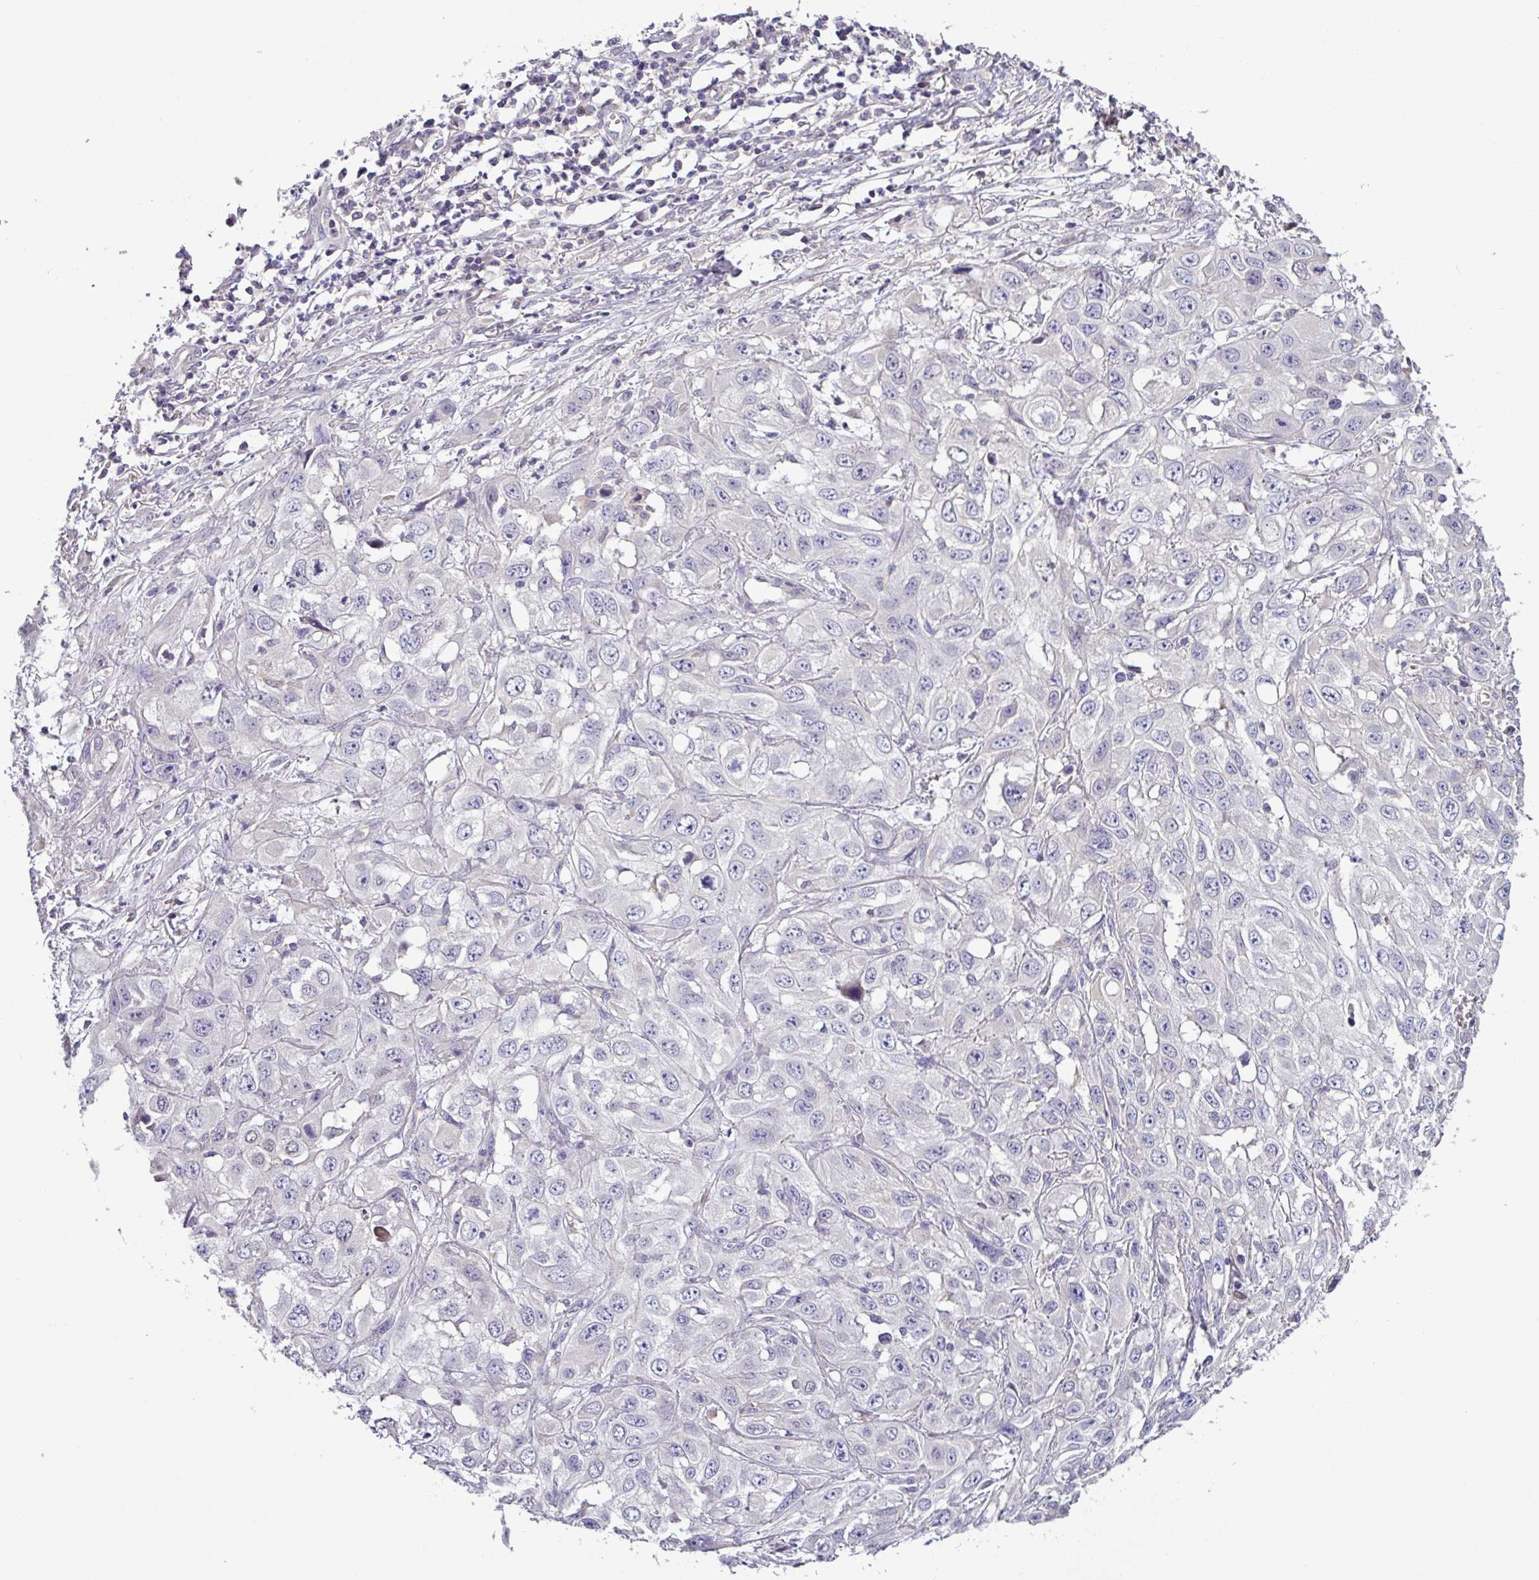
{"staining": {"intensity": "negative", "quantity": "none", "location": "none"}, "tissue": "skin cancer", "cell_type": "Tumor cells", "image_type": "cancer", "snomed": [{"axis": "morphology", "description": "Squamous cell carcinoma, NOS"}, {"axis": "topography", "description": "Skin"}, {"axis": "topography", "description": "Vulva"}], "caption": "Image shows no significant protein expression in tumor cells of skin cancer. (Stains: DAB IHC with hematoxylin counter stain, Microscopy: brightfield microscopy at high magnification).", "gene": "SFTPB", "patient": {"sex": "female", "age": 71}}